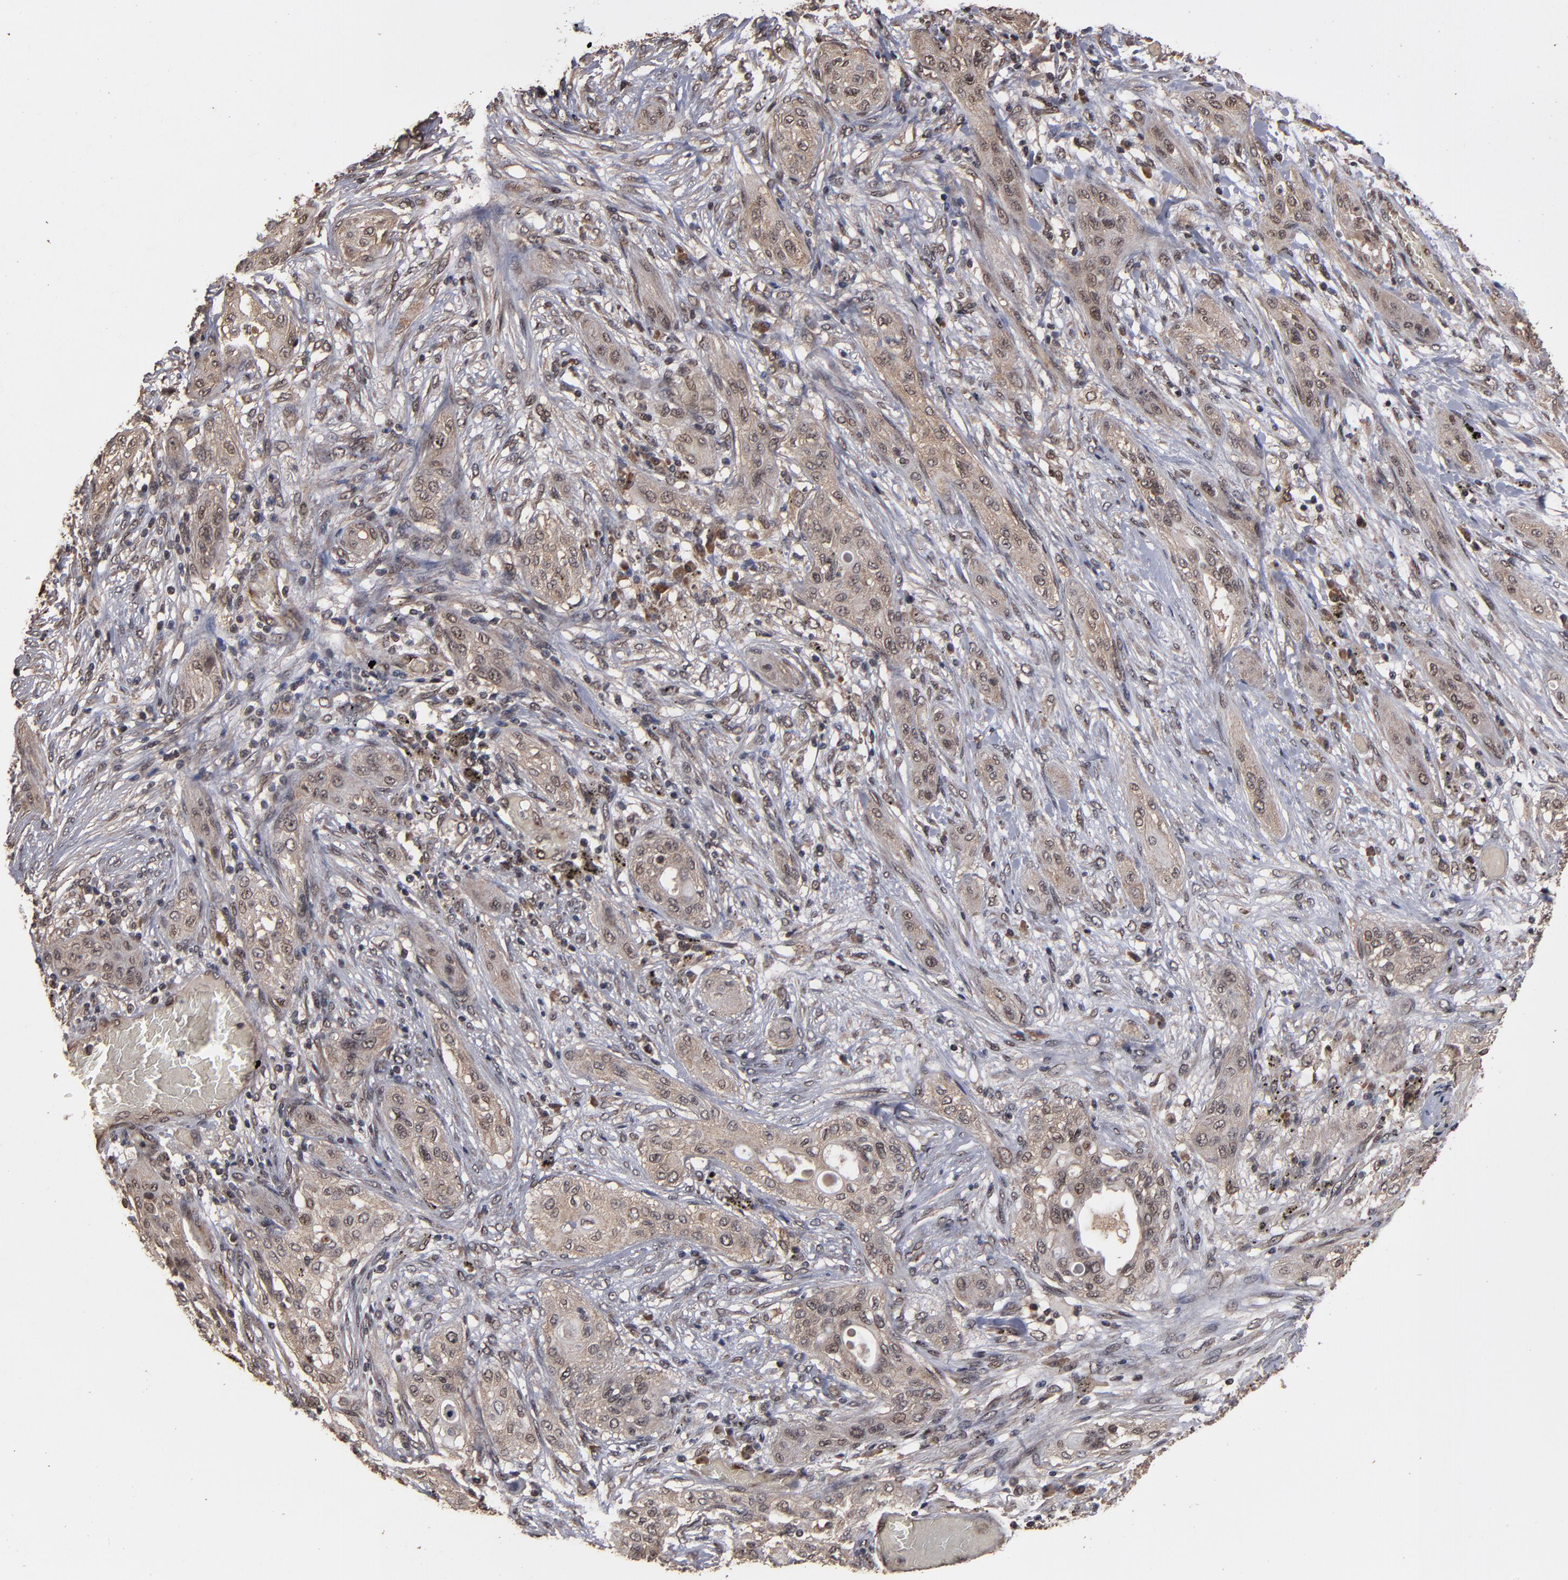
{"staining": {"intensity": "weak", "quantity": ">75%", "location": "cytoplasmic/membranous,nuclear"}, "tissue": "lung cancer", "cell_type": "Tumor cells", "image_type": "cancer", "snomed": [{"axis": "morphology", "description": "Squamous cell carcinoma, NOS"}, {"axis": "topography", "description": "Lung"}], "caption": "This micrograph shows lung cancer stained with IHC to label a protein in brown. The cytoplasmic/membranous and nuclear of tumor cells show weak positivity for the protein. Nuclei are counter-stained blue.", "gene": "NXF2B", "patient": {"sex": "female", "age": 47}}